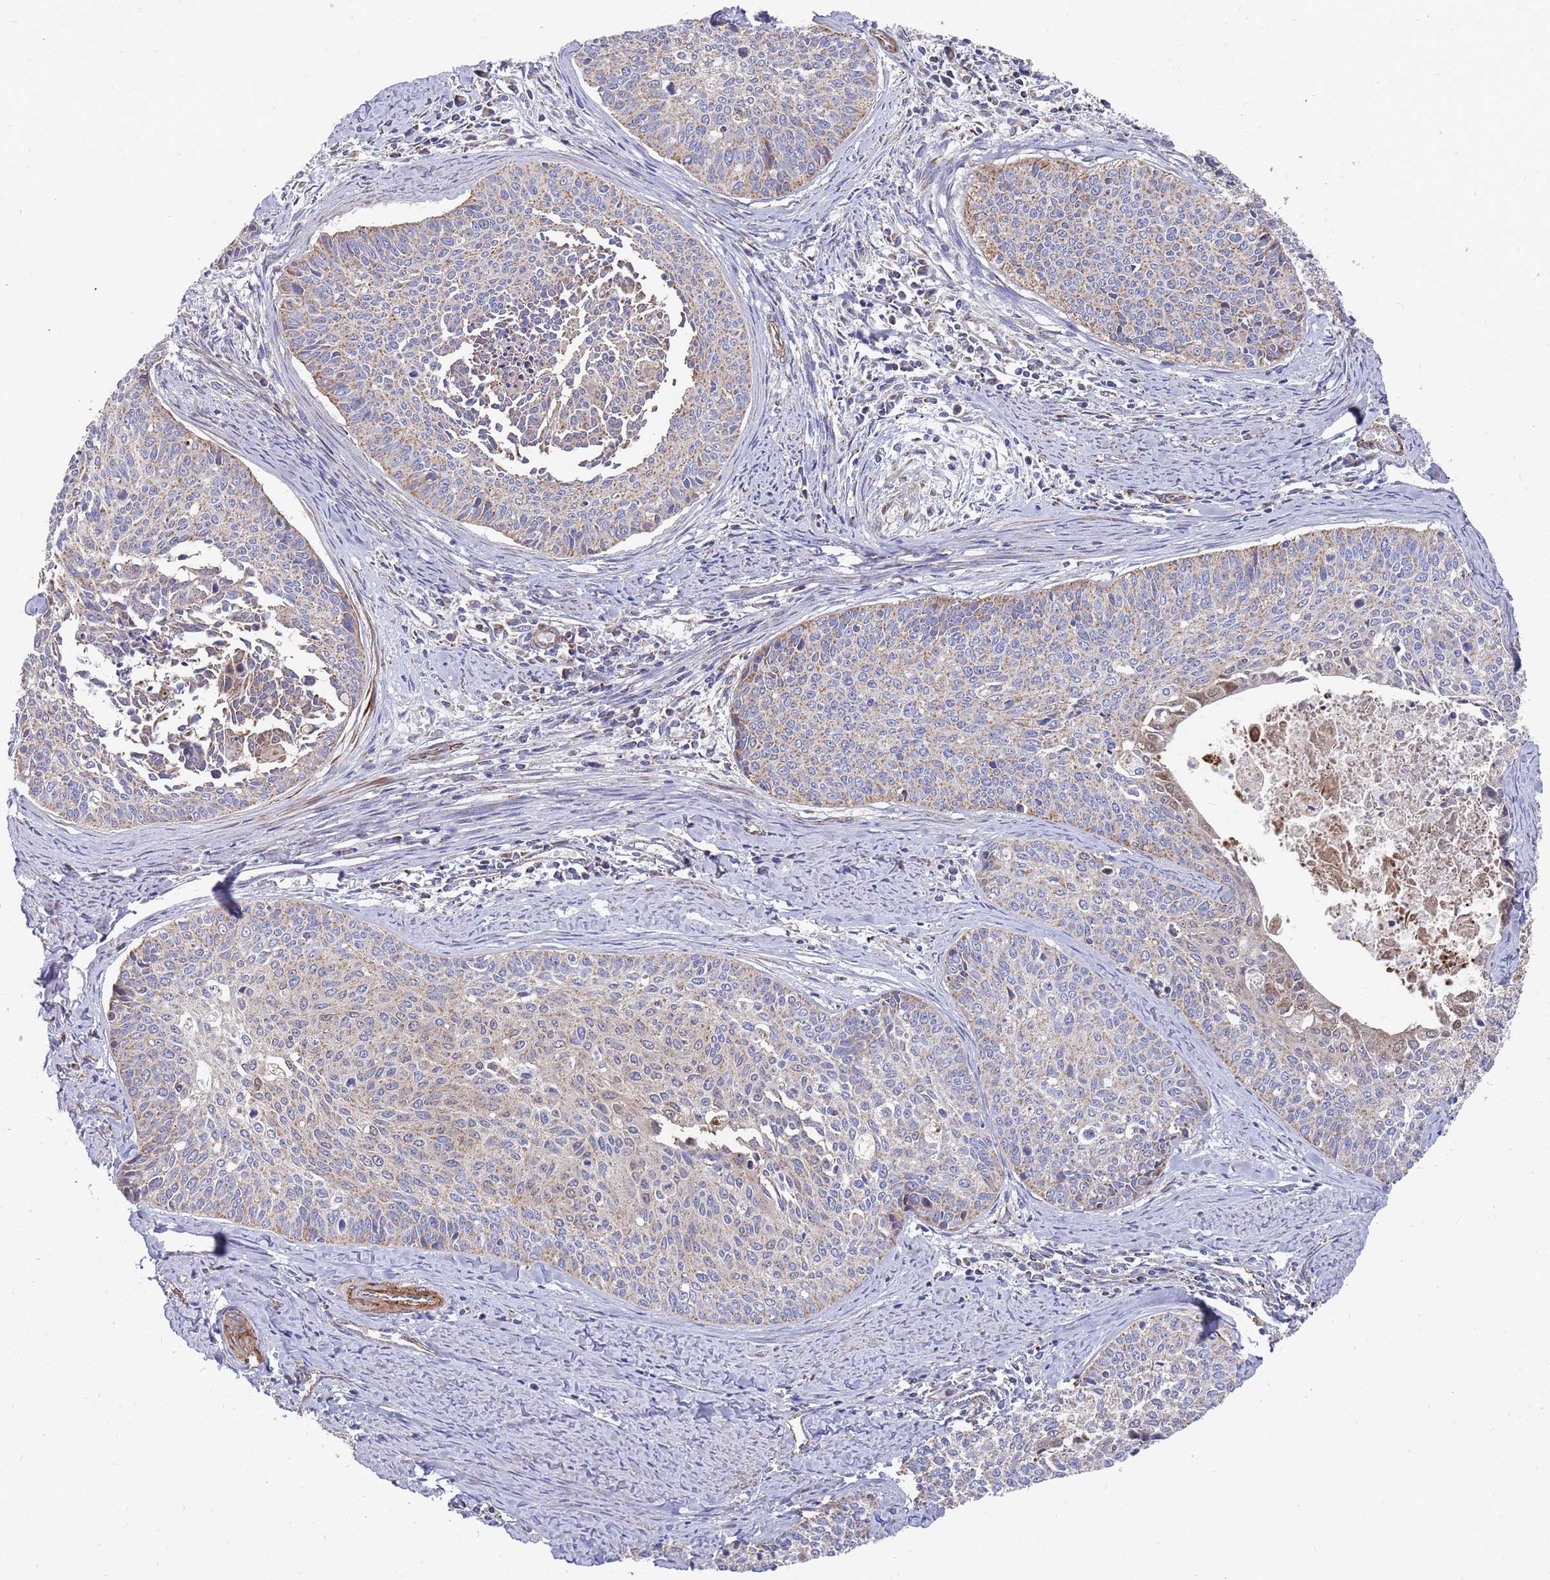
{"staining": {"intensity": "weak", "quantity": "25%-75%", "location": "cytoplasmic/membranous,nuclear"}, "tissue": "cervical cancer", "cell_type": "Tumor cells", "image_type": "cancer", "snomed": [{"axis": "morphology", "description": "Squamous cell carcinoma, NOS"}, {"axis": "topography", "description": "Cervix"}], "caption": "The micrograph shows staining of cervical cancer, revealing weak cytoplasmic/membranous and nuclear protein staining (brown color) within tumor cells.", "gene": "WDFY3", "patient": {"sex": "female", "age": 55}}